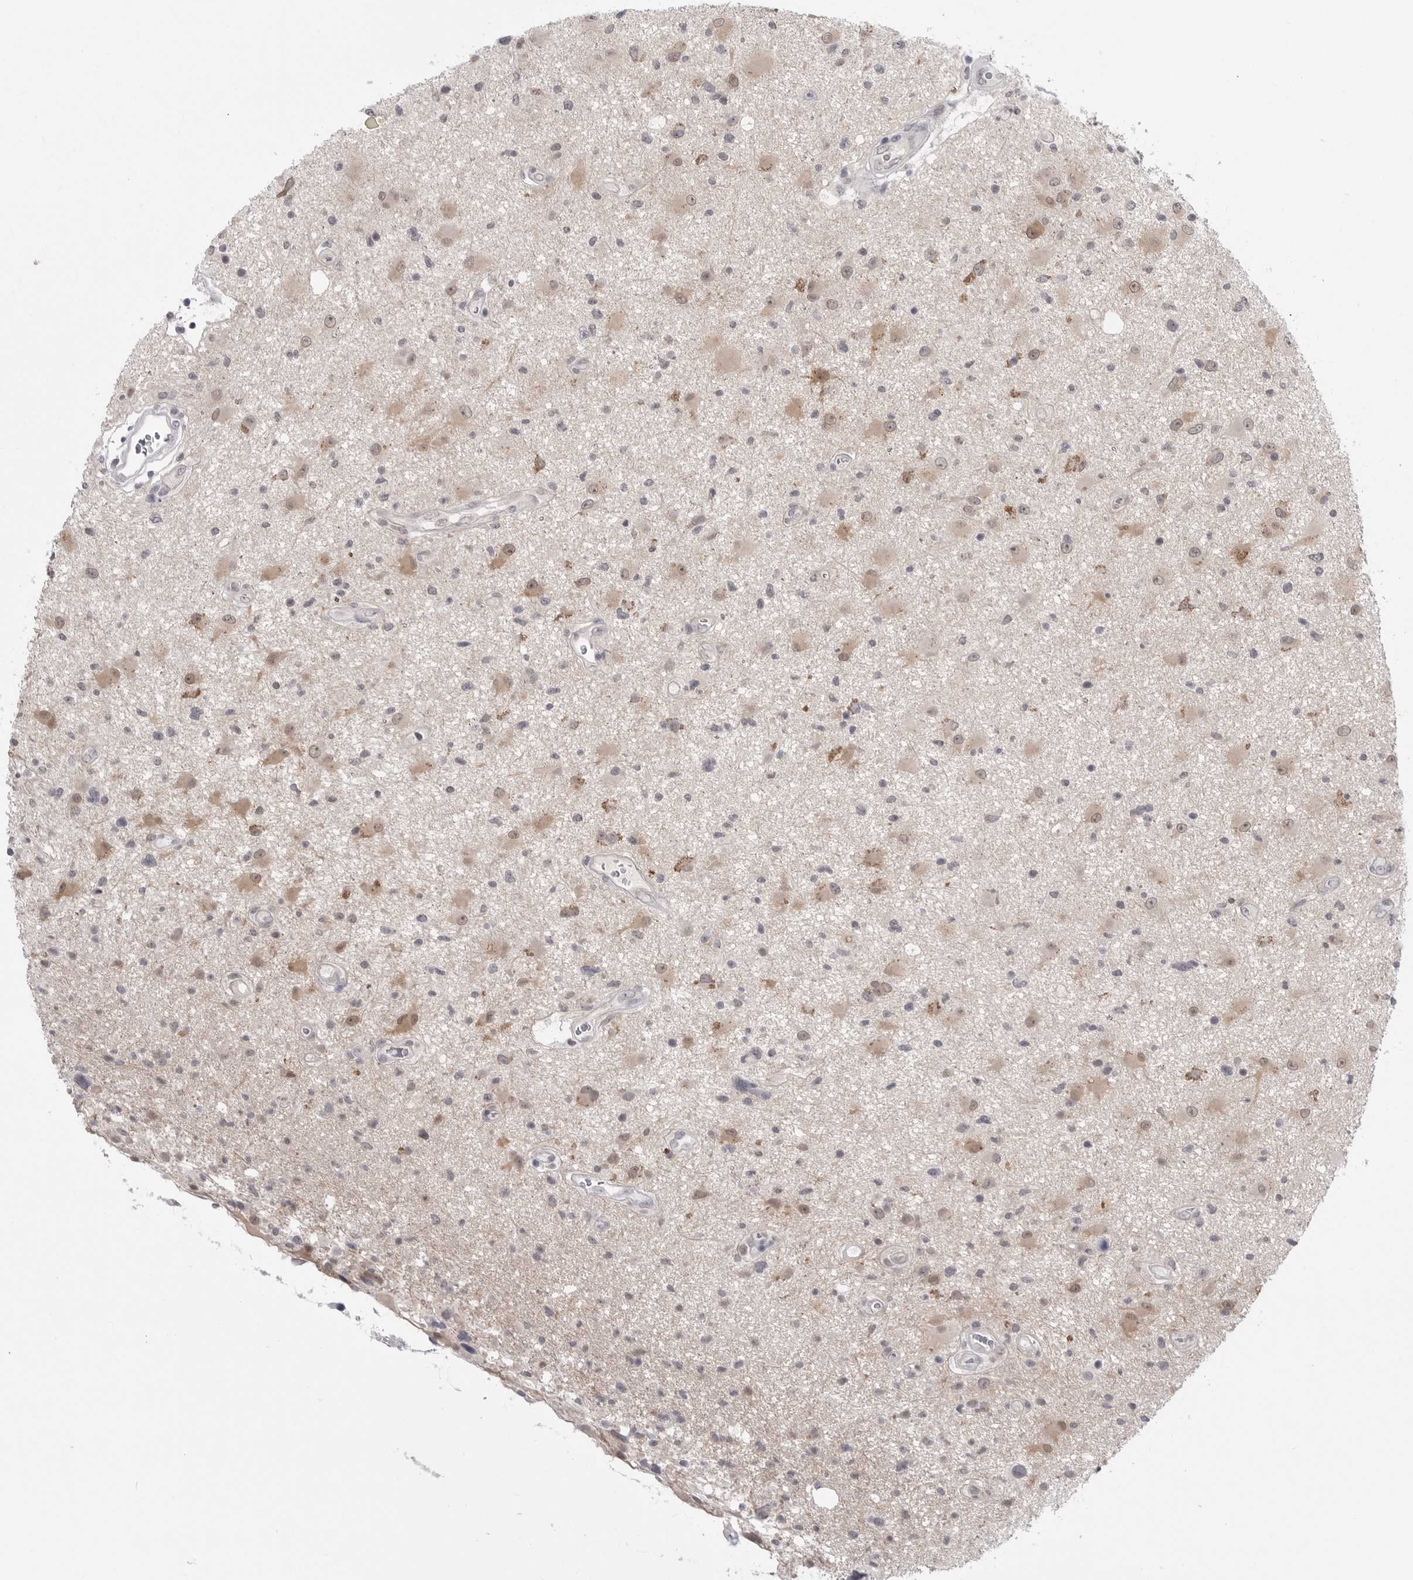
{"staining": {"intensity": "weak", "quantity": "<25%", "location": "cytoplasmic/membranous,nuclear"}, "tissue": "glioma", "cell_type": "Tumor cells", "image_type": "cancer", "snomed": [{"axis": "morphology", "description": "Glioma, malignant, High grade"}, {"axis": "topography", "description": "Brain"}], "caption": "This is an immunohistochemistry histopathology image of human glioma. There is no staining in tumor cells.", "gene": "PNPO", "patient": {"sex": "male", "age": 33}}